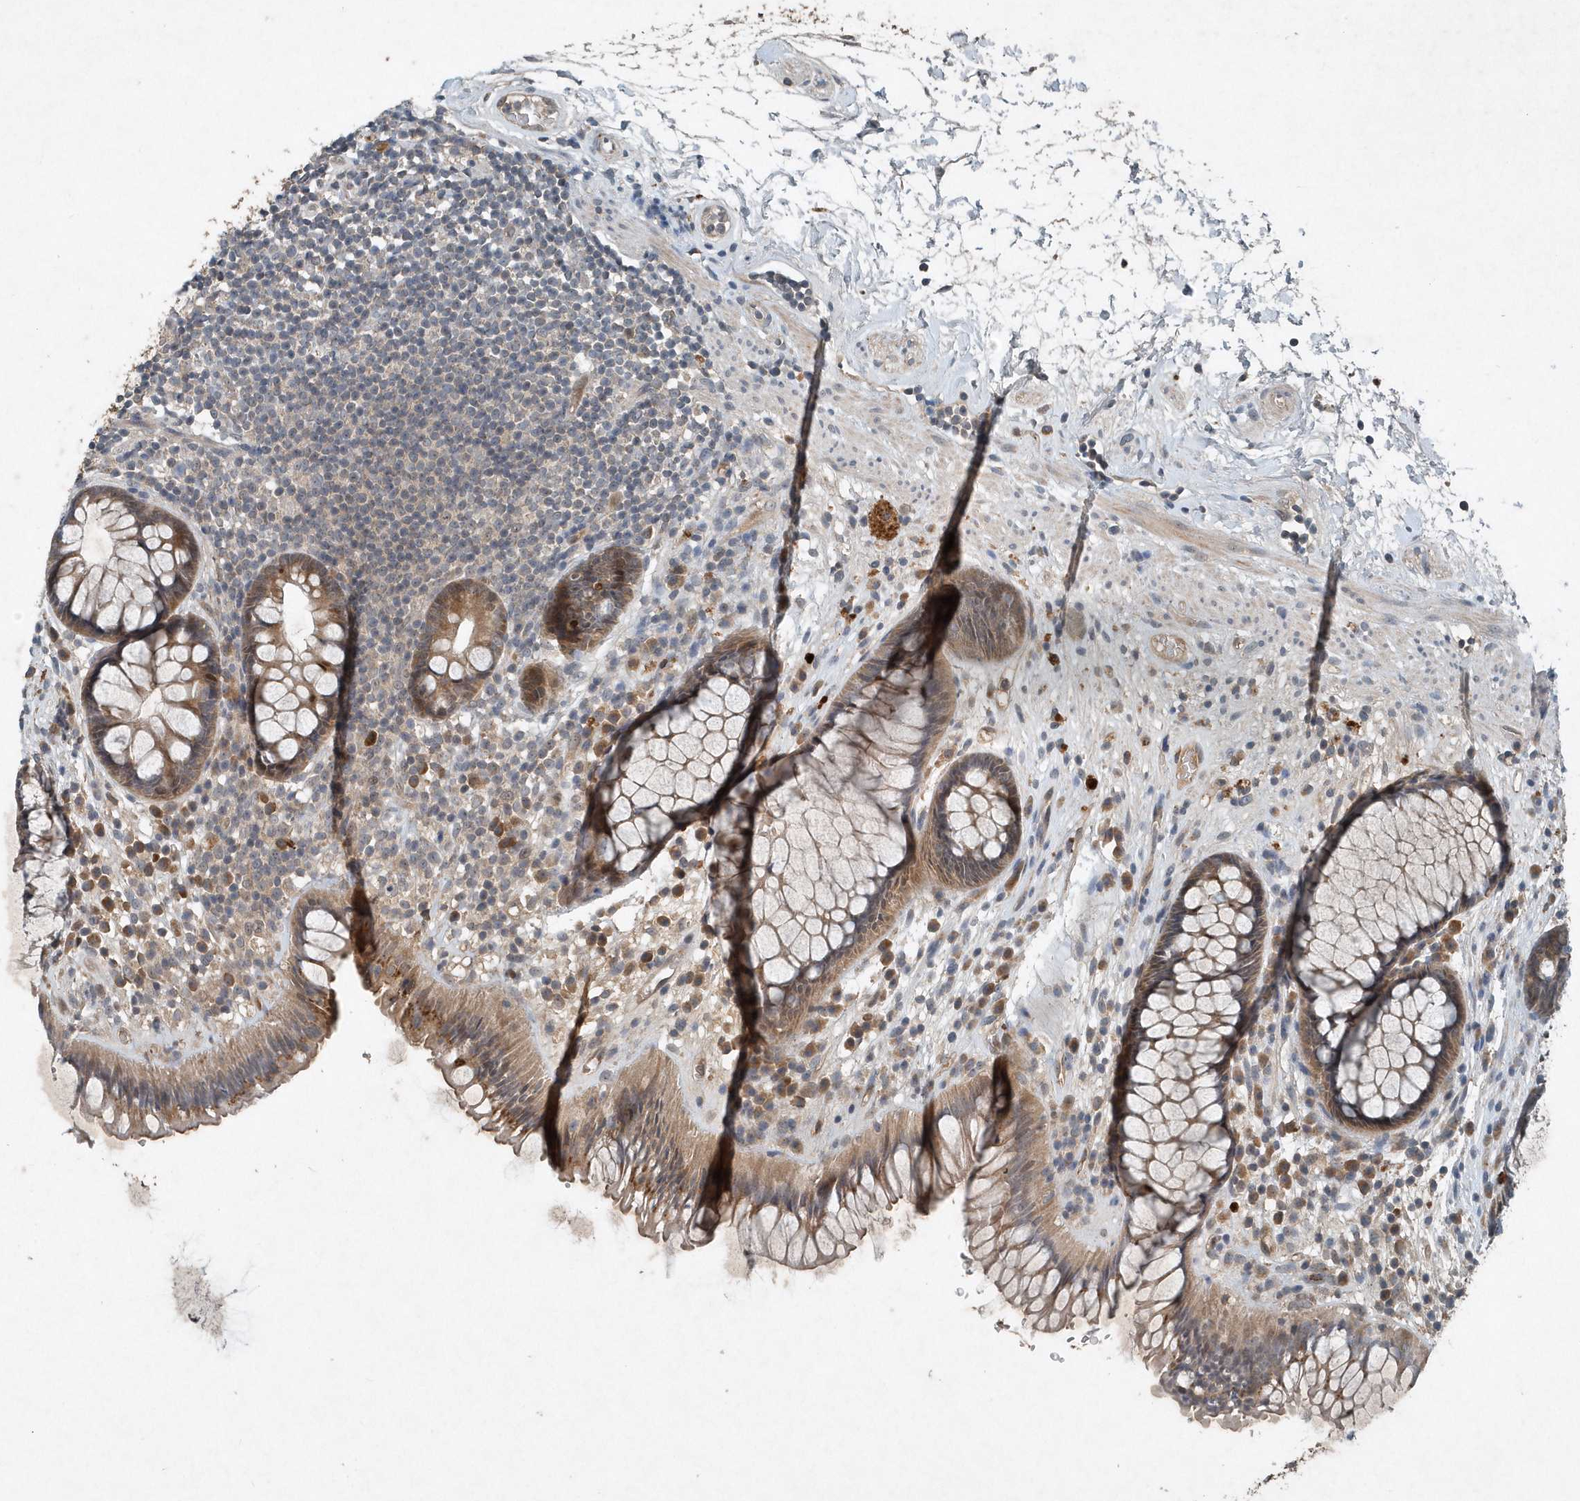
{"staining": {"intensity": "weak", "quantity": ">75%", "location": "cytoplasmic/membranous"}, "tissue": "rectum", "cell_type": "Glandular cells", "image_type": "normal", "snomed": [{"axis": "morphology", "description": "Normal tissue, NOS"}, {"axis": "topography", "description": "Rectum"}], "caption": "Normal rectum was stained to show a protein in brown. There is low levels of weak cytoplasmic/membranous staining in about >75% of glandular cells. The protein of interest is stained brown, and the nuclei are stained in blue (DAB IHC with brightfield microscopy, high magnification).", "gene": "SCFD2", "patient": {"sex": "male", "age": 51}}